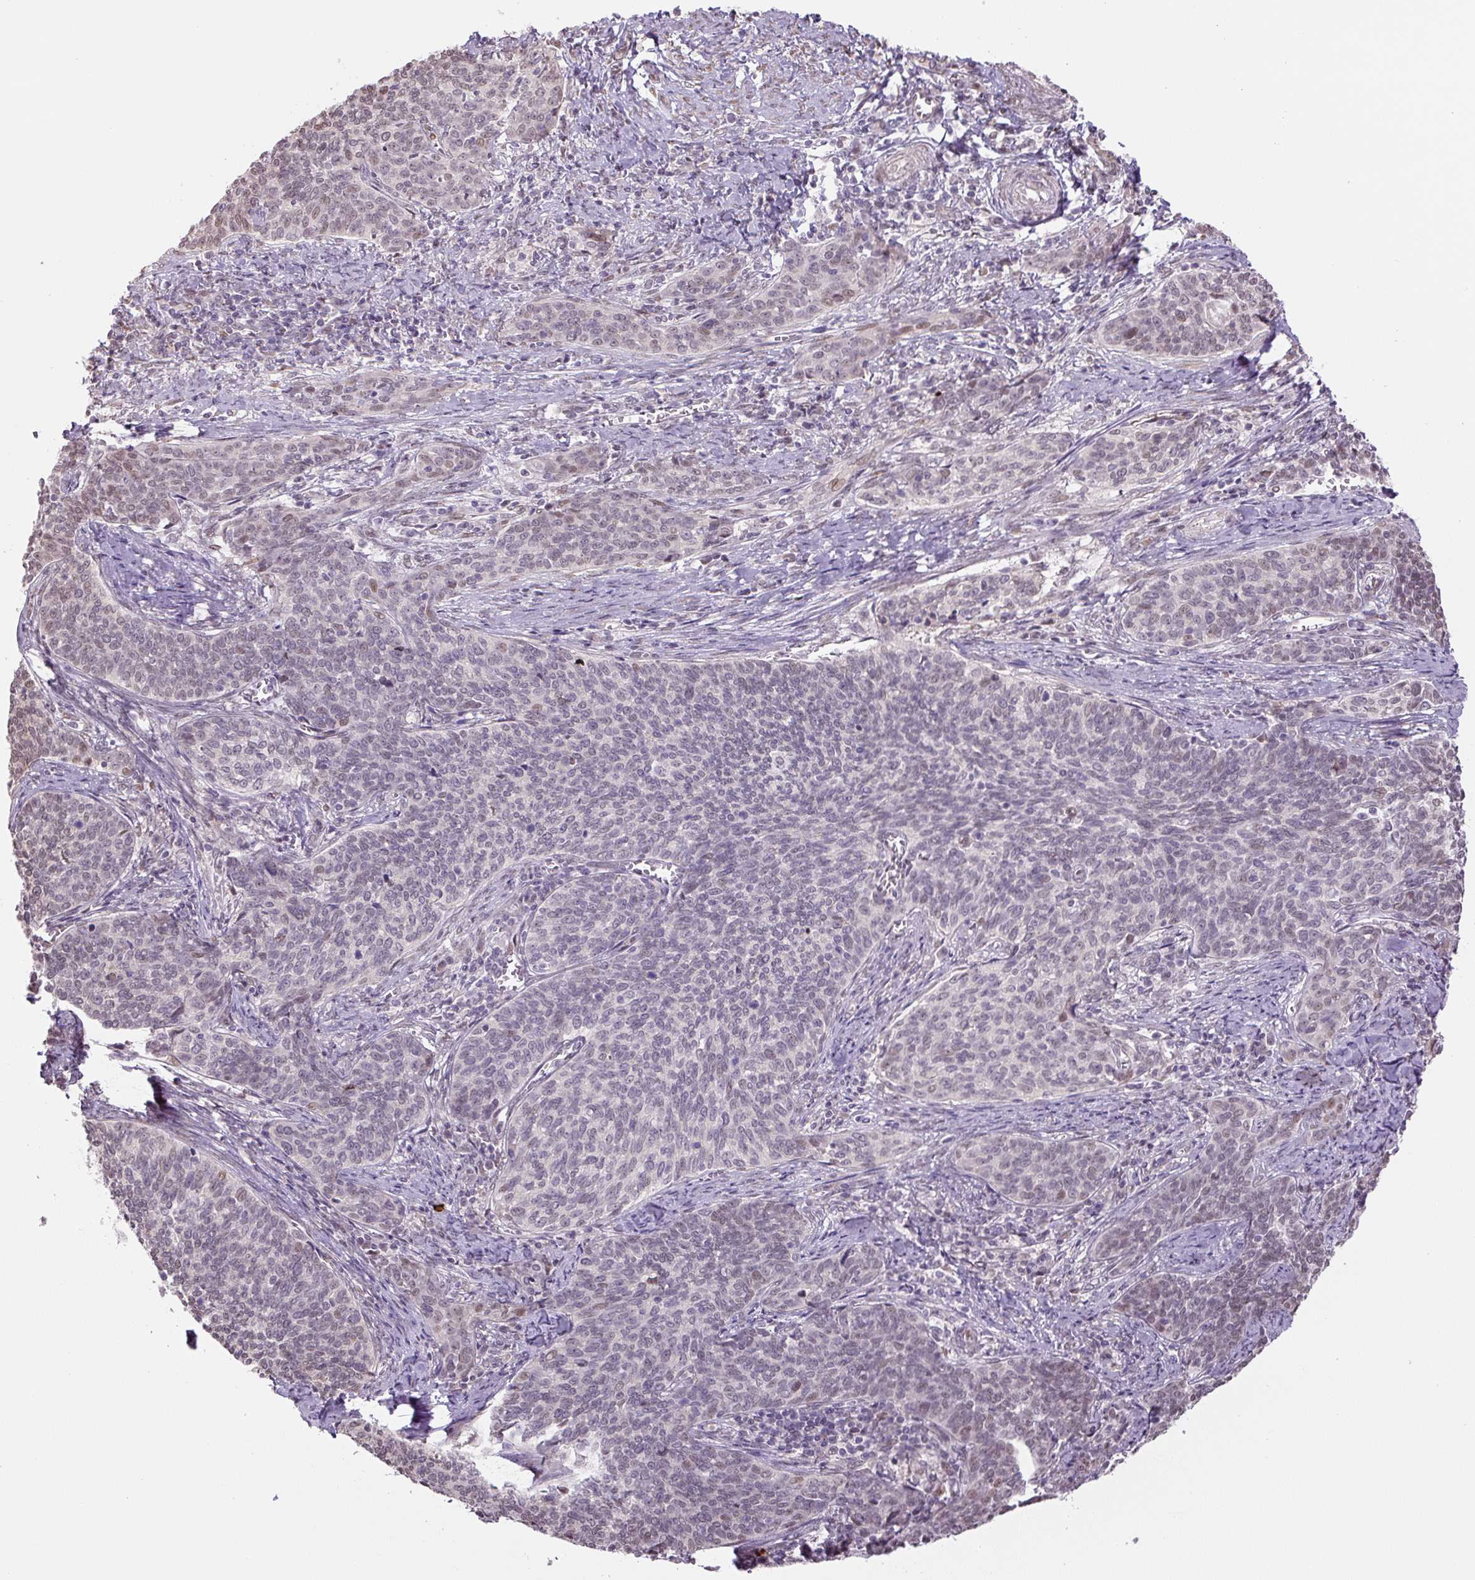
{"staining": {"intensity": "moderate", "quantity": "<25%", "location": "nuclear"}, "tissue": "cervical cancer", "cell_type": "Tumor cells", "image_type": "cancer", "snomed": [{"axis": "morphology", "description": "Squamous cell carcinoma, NOS"}, {"axis": "topography", "description": "Cervix"}], "caption": "A photomicrograph of cervical cancer stained for a protein displays moderate nuclear brown staining in tumor cells.", "gene": "TCFL5", "patient": {"sex": "female", "age": 39}}